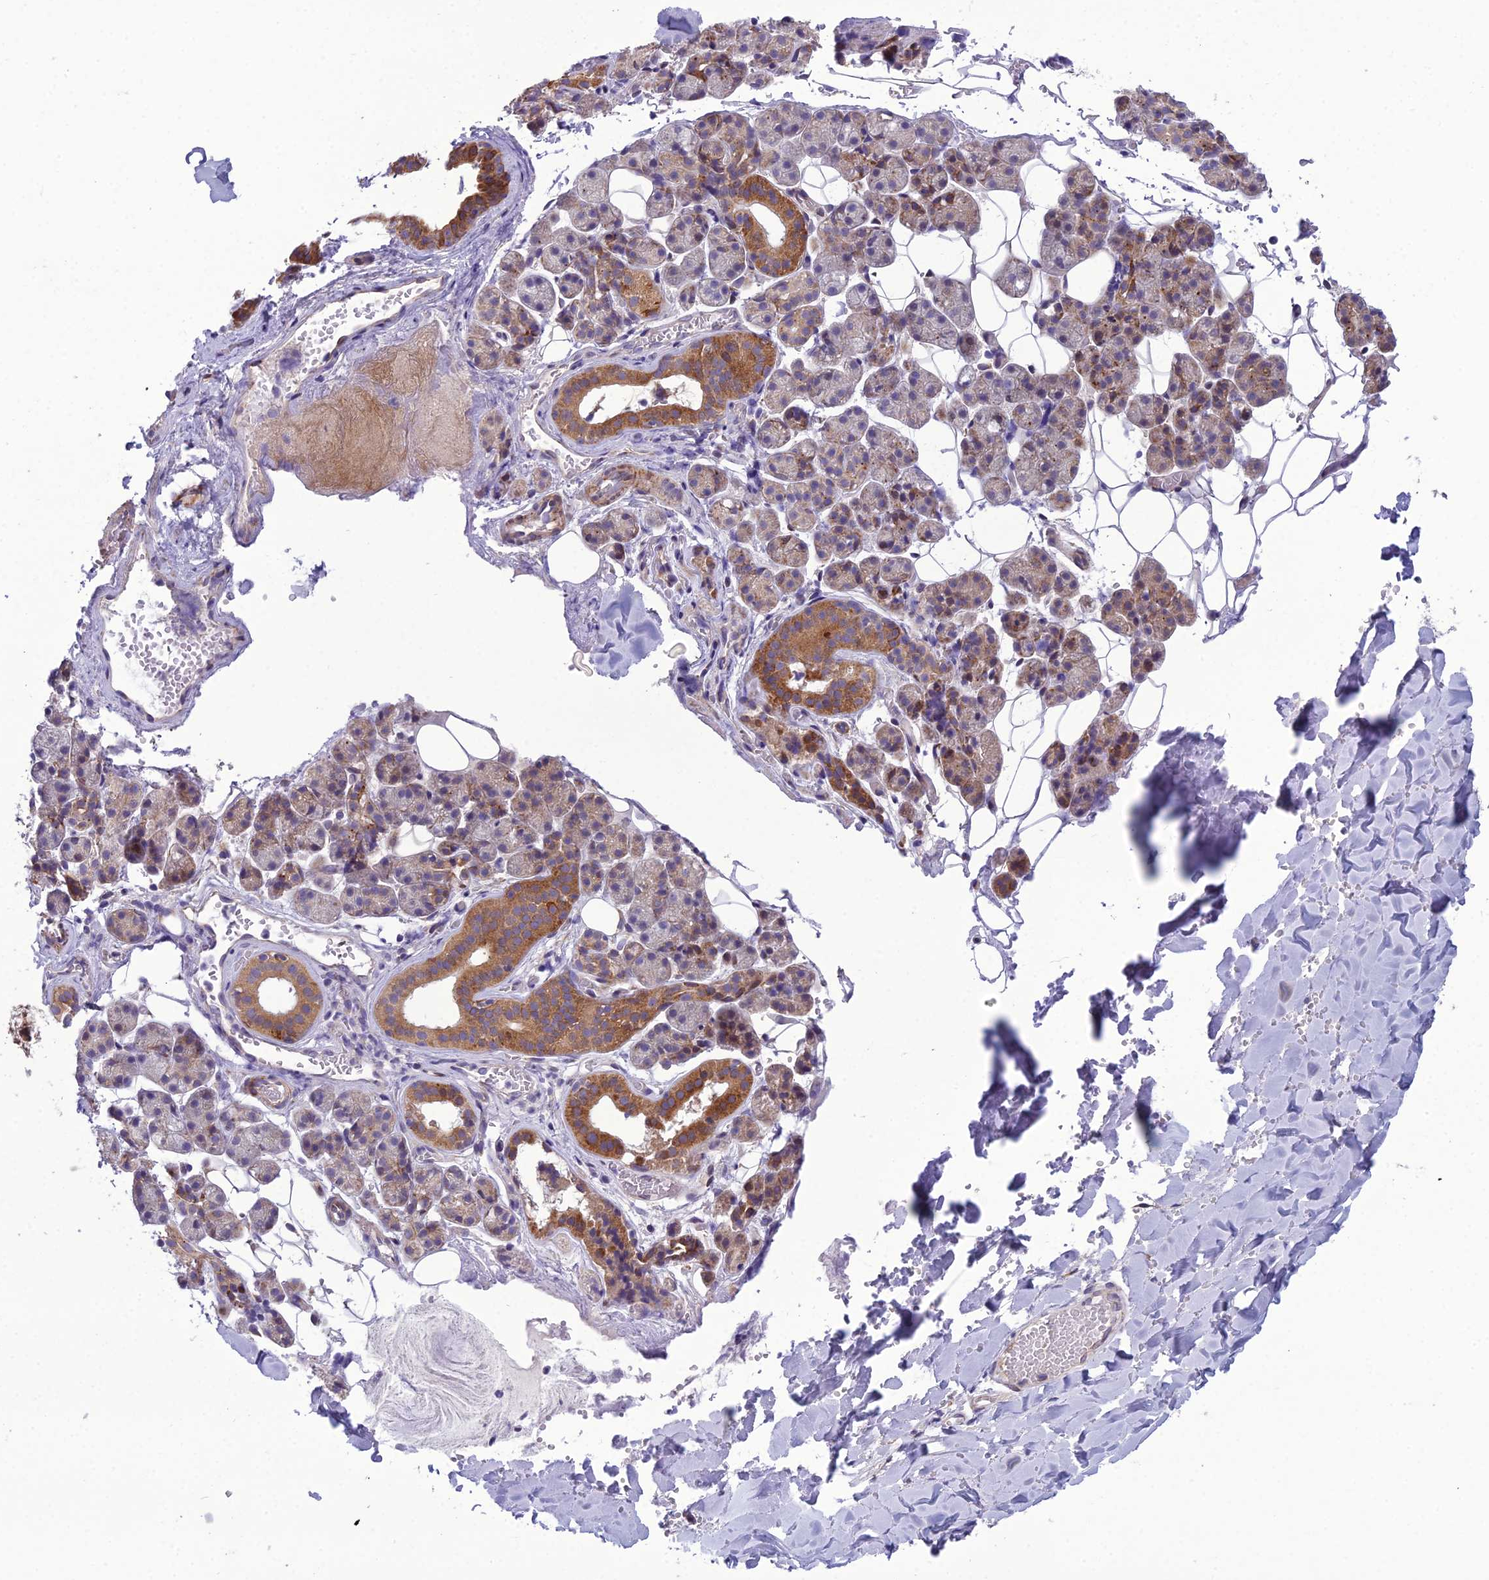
{"staining": {"intensity": "moderate", "quantity": "<25%", "location": "cytoplasmic/membranous"}, "tissue": "salivary gland", "cell_type": "Glandular cells", "image_type": "normal", "snomed": [{"axis": "morphology", "description": "Normal tissue, NOS"}, {"axis": "topography", "description": "Salivary gland"}], "caption": "A high-resolution image shows IHC staining of normal salivary gland, which exhibits moderate cytoplasmic/membranous positivity in approximately <25% of glandular cells.", "gene": "NODAL", "patient": {"sex": "female", "age": 33}}